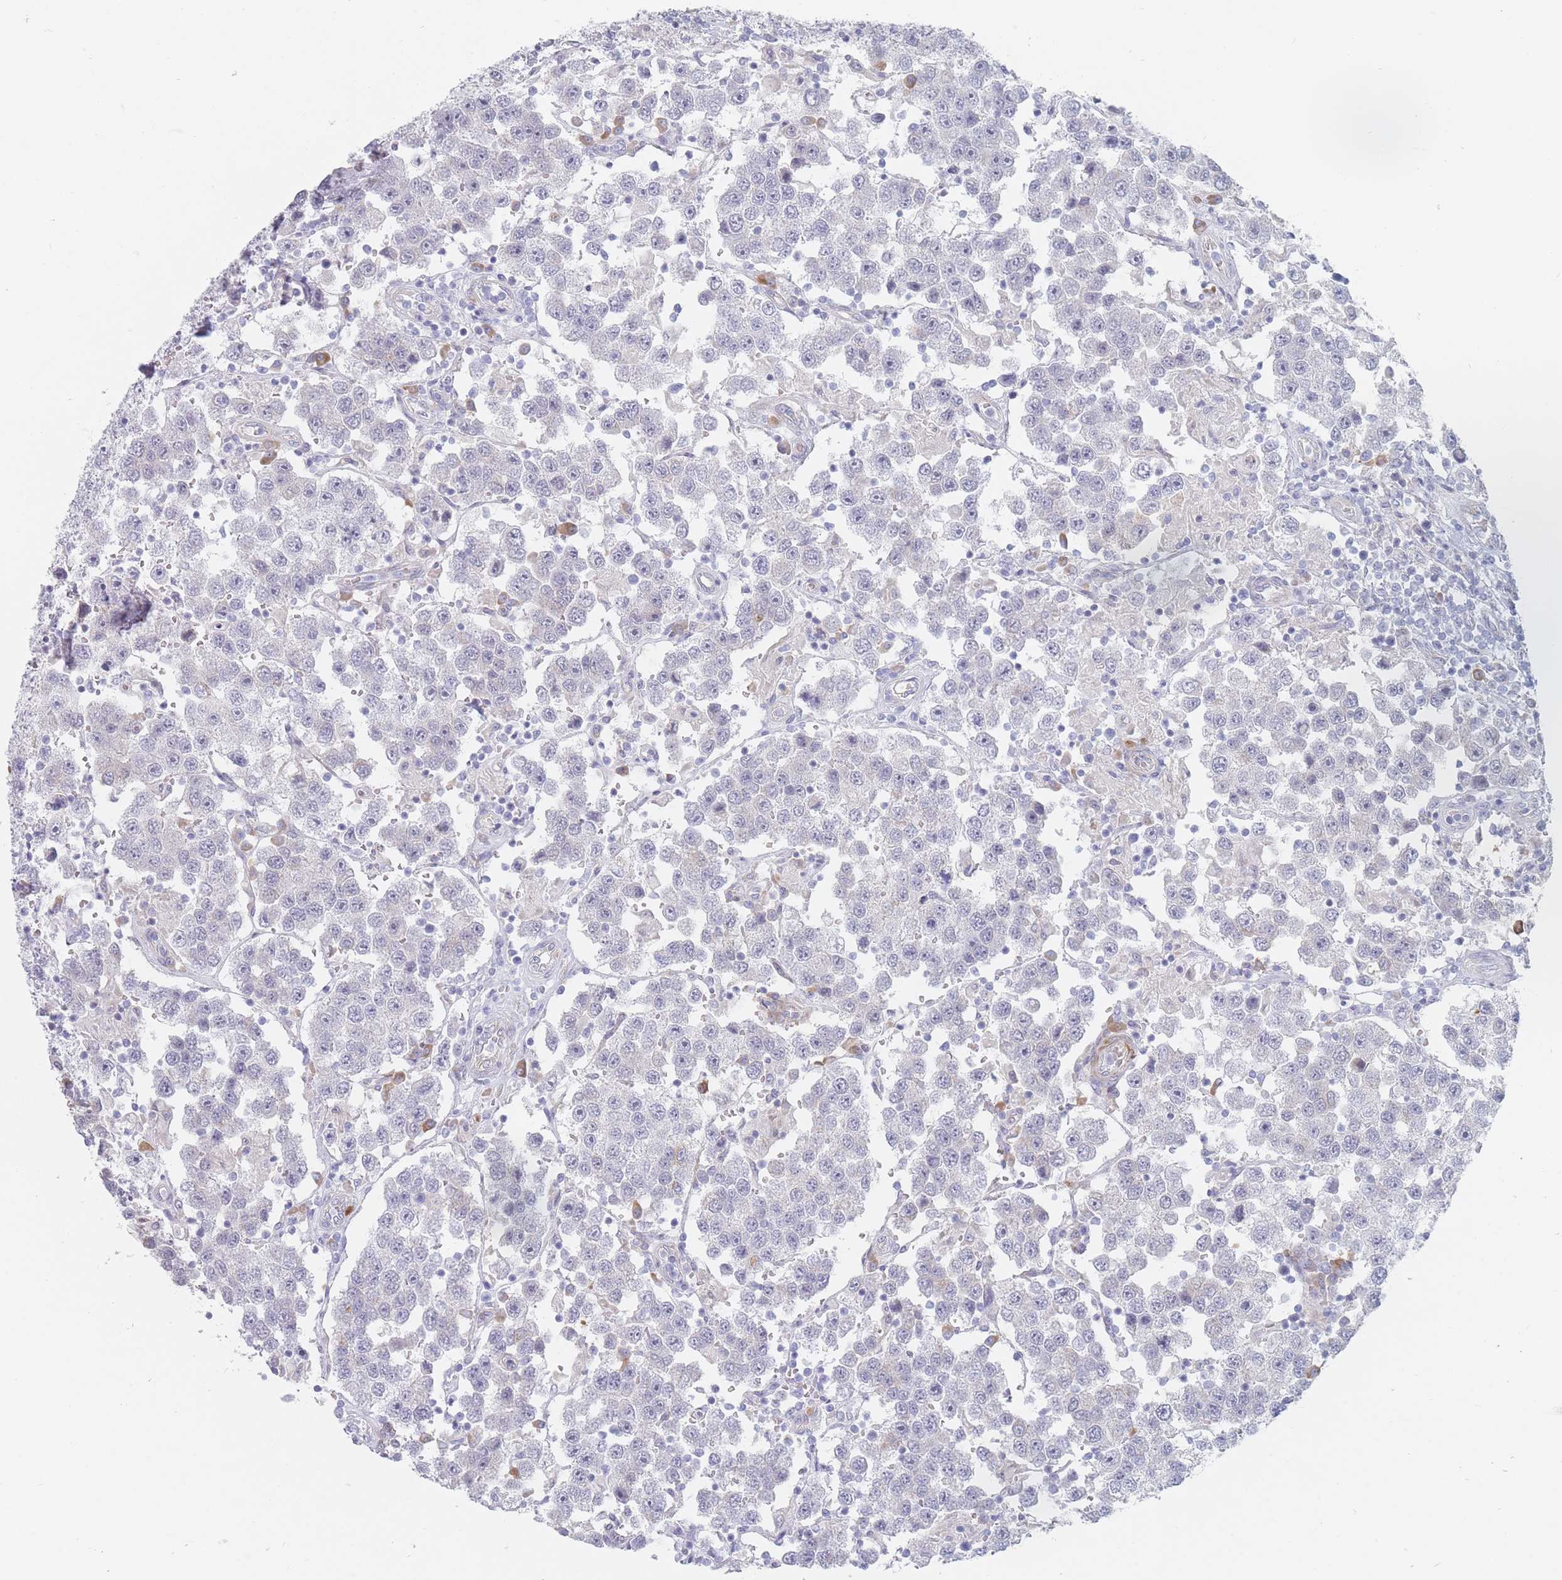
{"staining": {"intensity": "negative", "quantity": "none", "location": "none"}, "tissue": "testis cancer", "cell_type": "Tumor cells", "image_type": "cancer", "snomed": [{"axis": "morphology", "description": "Seminoma, NOS"}, {"axis": "topography", "description": "Testis"}], "caption": "High power microscopy micrograph of an immunohistochemistry histopathology image of testis cancer (seminoma), revealing no significant staining in tumor cells.", "gene": "ERBIN", "patient": {"sex": "male", "age": 37}}